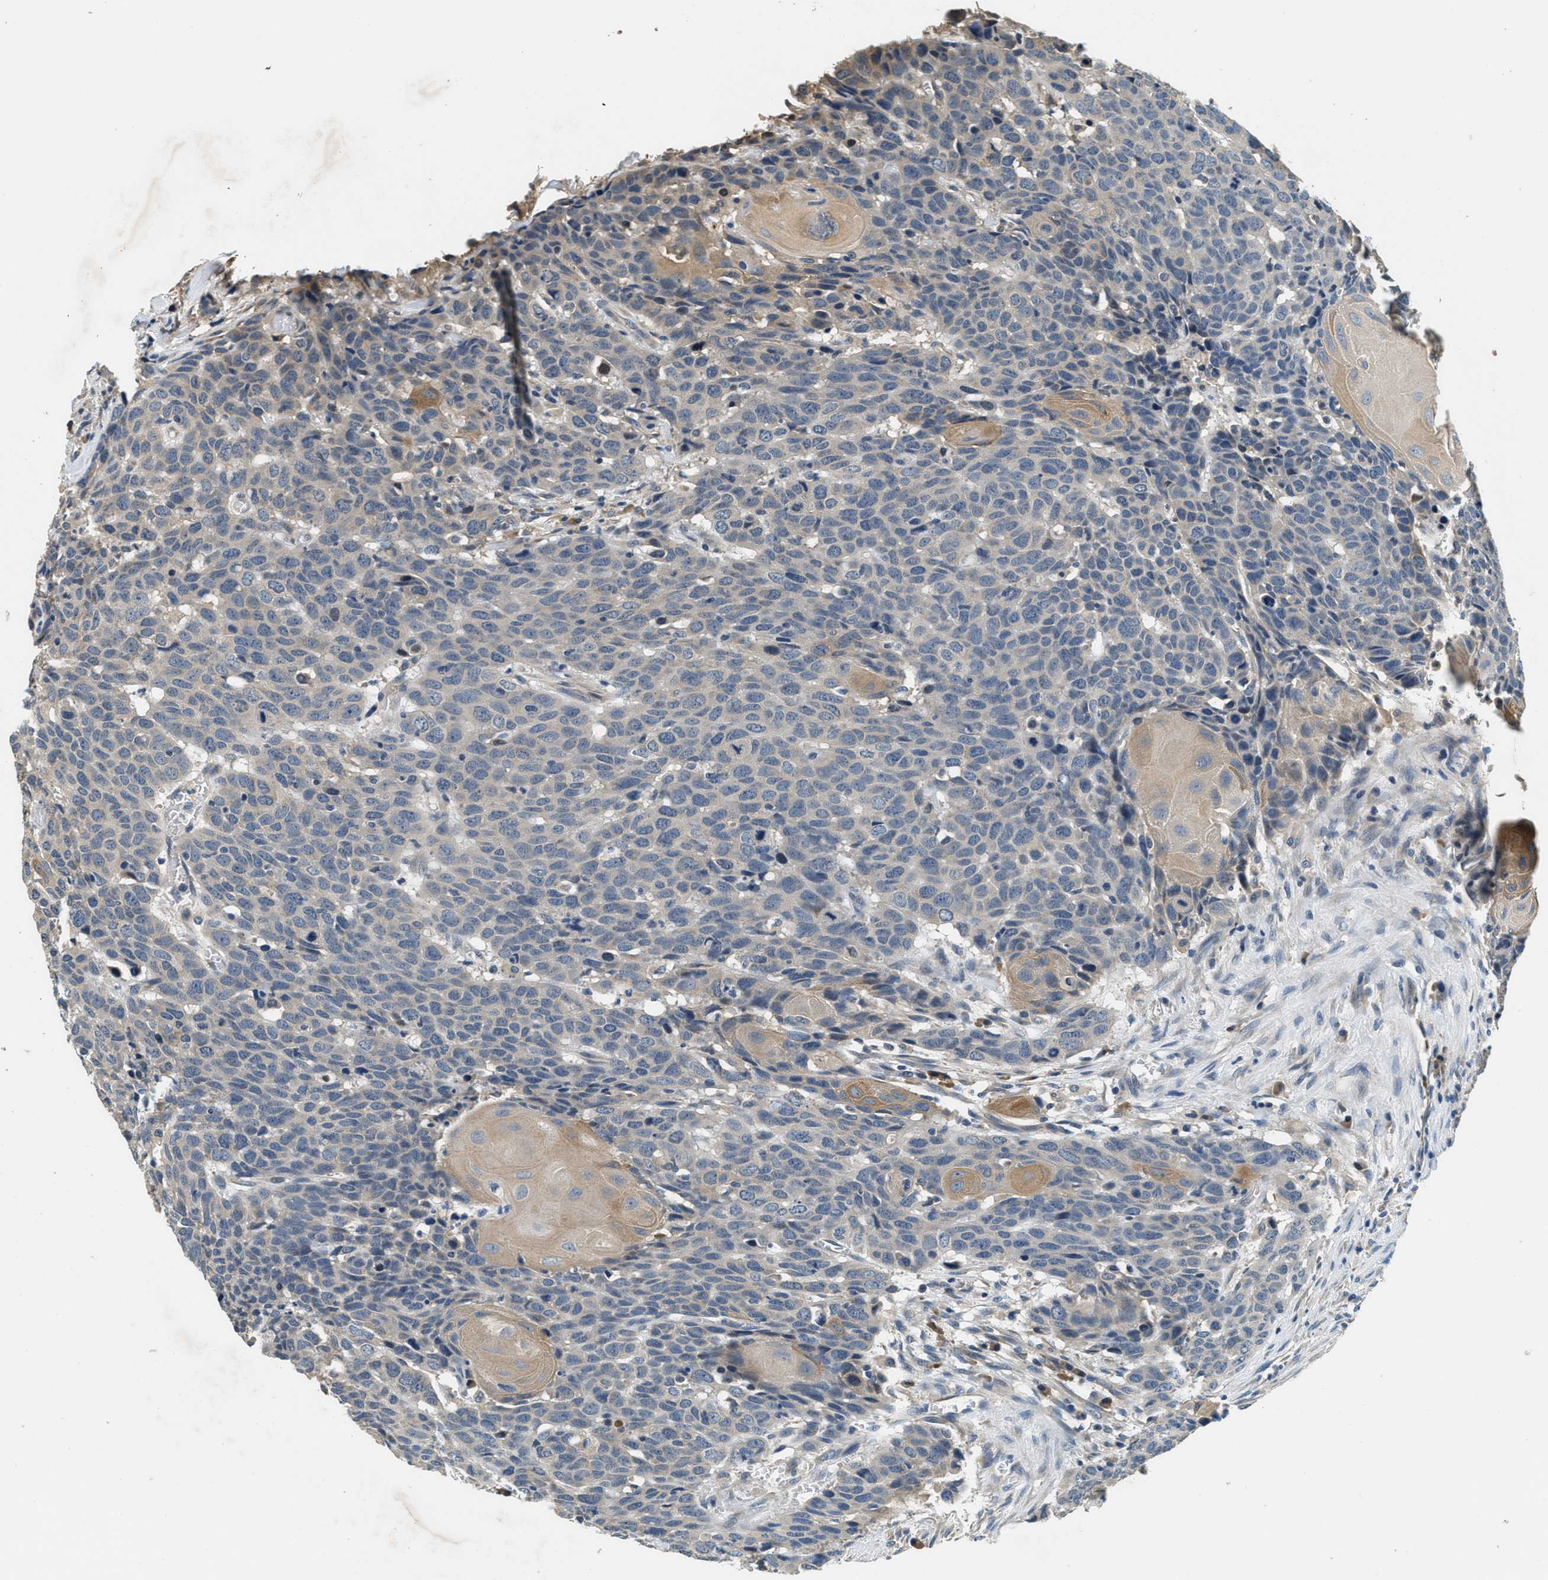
{"staining": {"intensity": "weak", "quantity": "<25%", "location": "cytoplasmic/membranous"}, "tissue": "head and neck cancer", "cell_type": "Tumor cells", "image_type": "cancer", "snomed": [{"axis": "morphology", "description": "Squamous cell carcinoma, NOS"}, {"axis": "topography", "description": "Head-Neck"}], "caption": "Immunohistochemistry (IHC) histopathology image of neoplastic tissue: human head and neck cancer (squamous cell carcinoma) stained with DAB (3,3'-diaminobenzidine) displays no significant protein staining in tumor cells.", "gene": "ALDH3A2", "patient": {"sex": "male", "age": 66}}